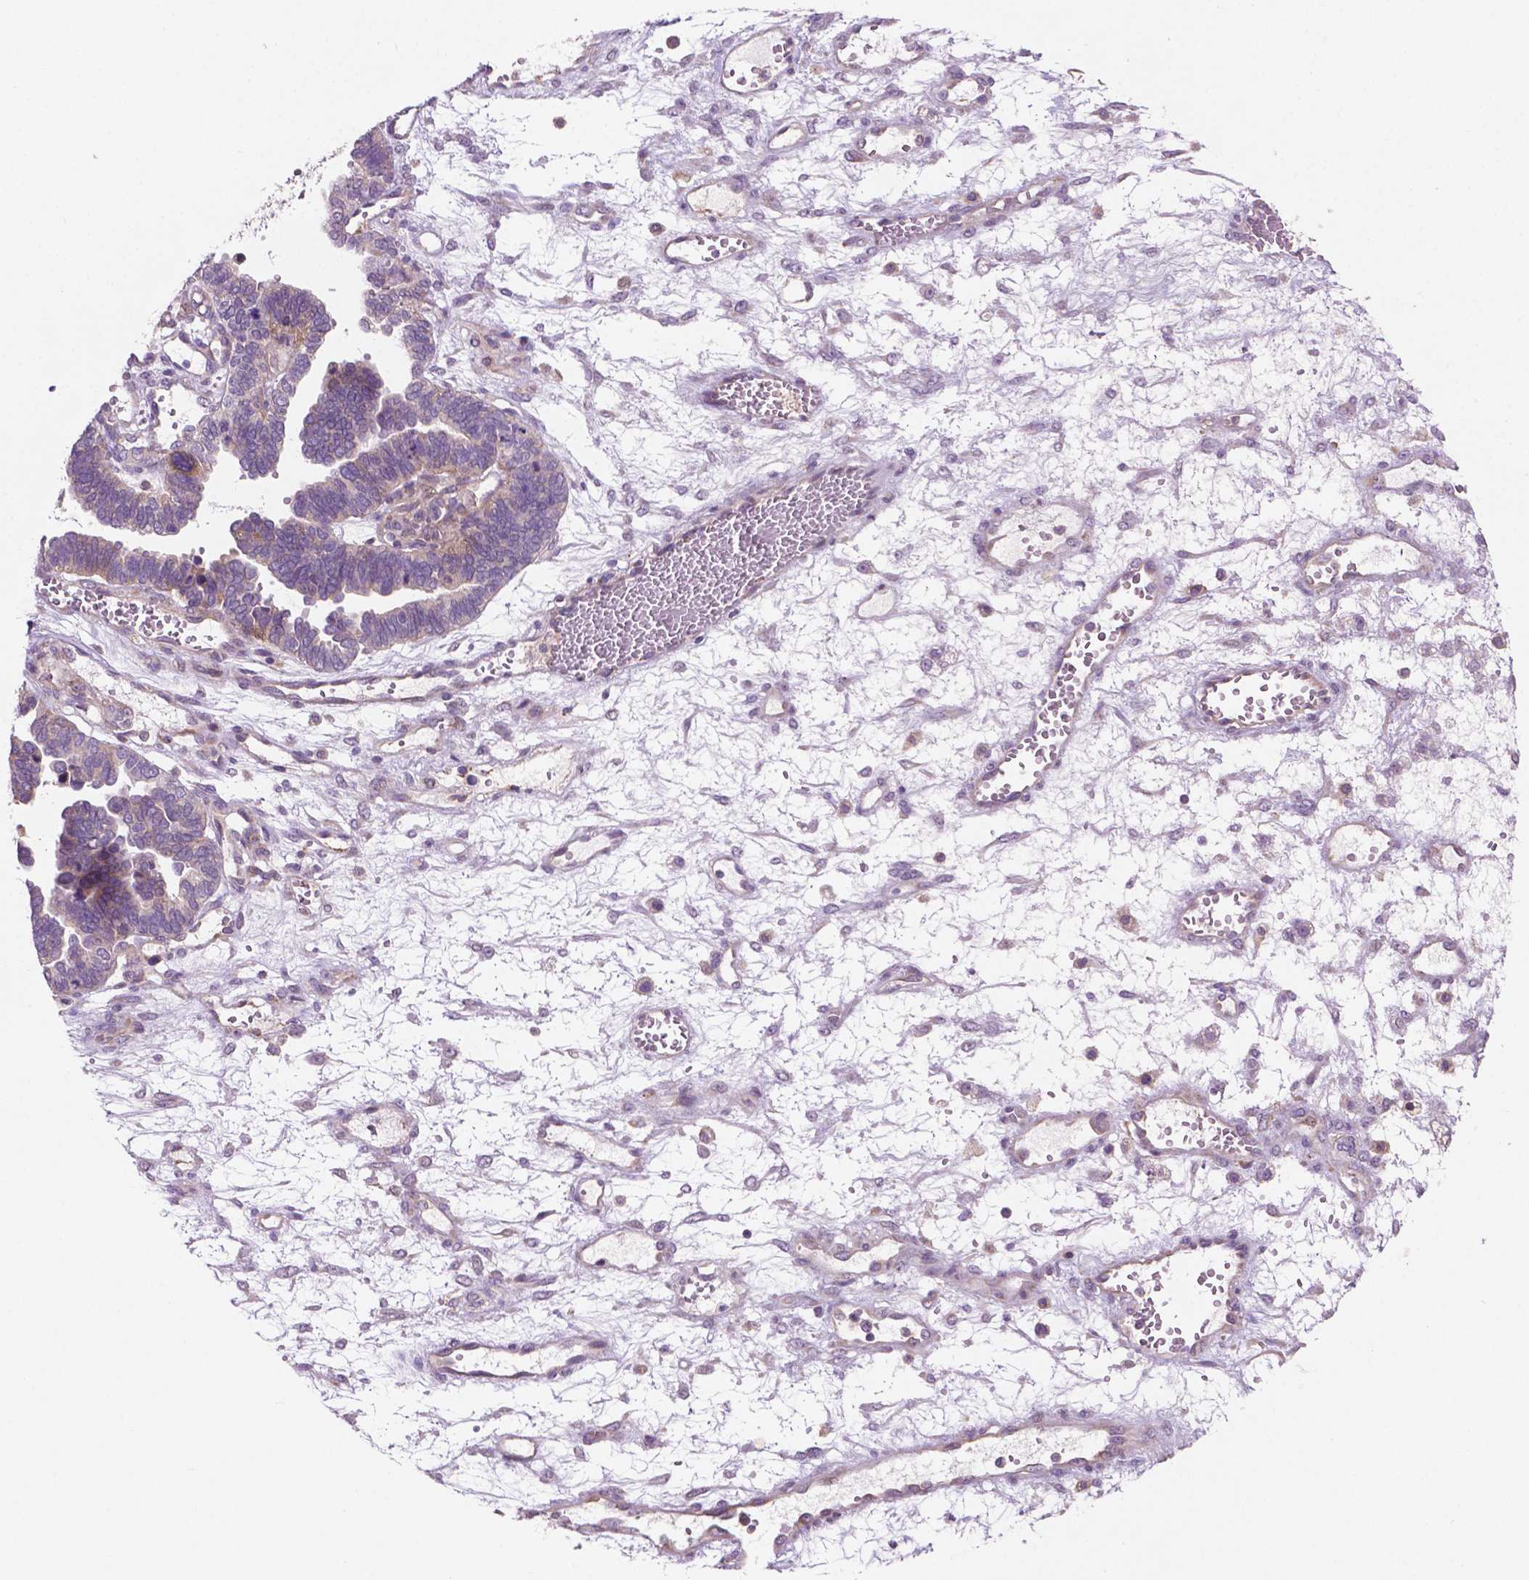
{"staining": {"intensity": "weak", "quantity": "25%-75%", "location": "cytoplasmic/membranous"}, "tissue": "ovarian cancer", "cell_type": "Tumor cells", "image_type": "cancer", "snomed": [{"axis": "morphology", "description": "Cystadenocarcinoma, serous, NOS"}, {"axis": "topography", "description": "Ovary"}], "caption": "Ovarian serous cystadenocarcinoma stained with immunohistochemistry (IHC) exhibits weak cytoplasmic/membranous expression in about 25%-75% of tumor cells.", "gene": "LRP1B", "patient": {"sex": "female", "age": 51}}